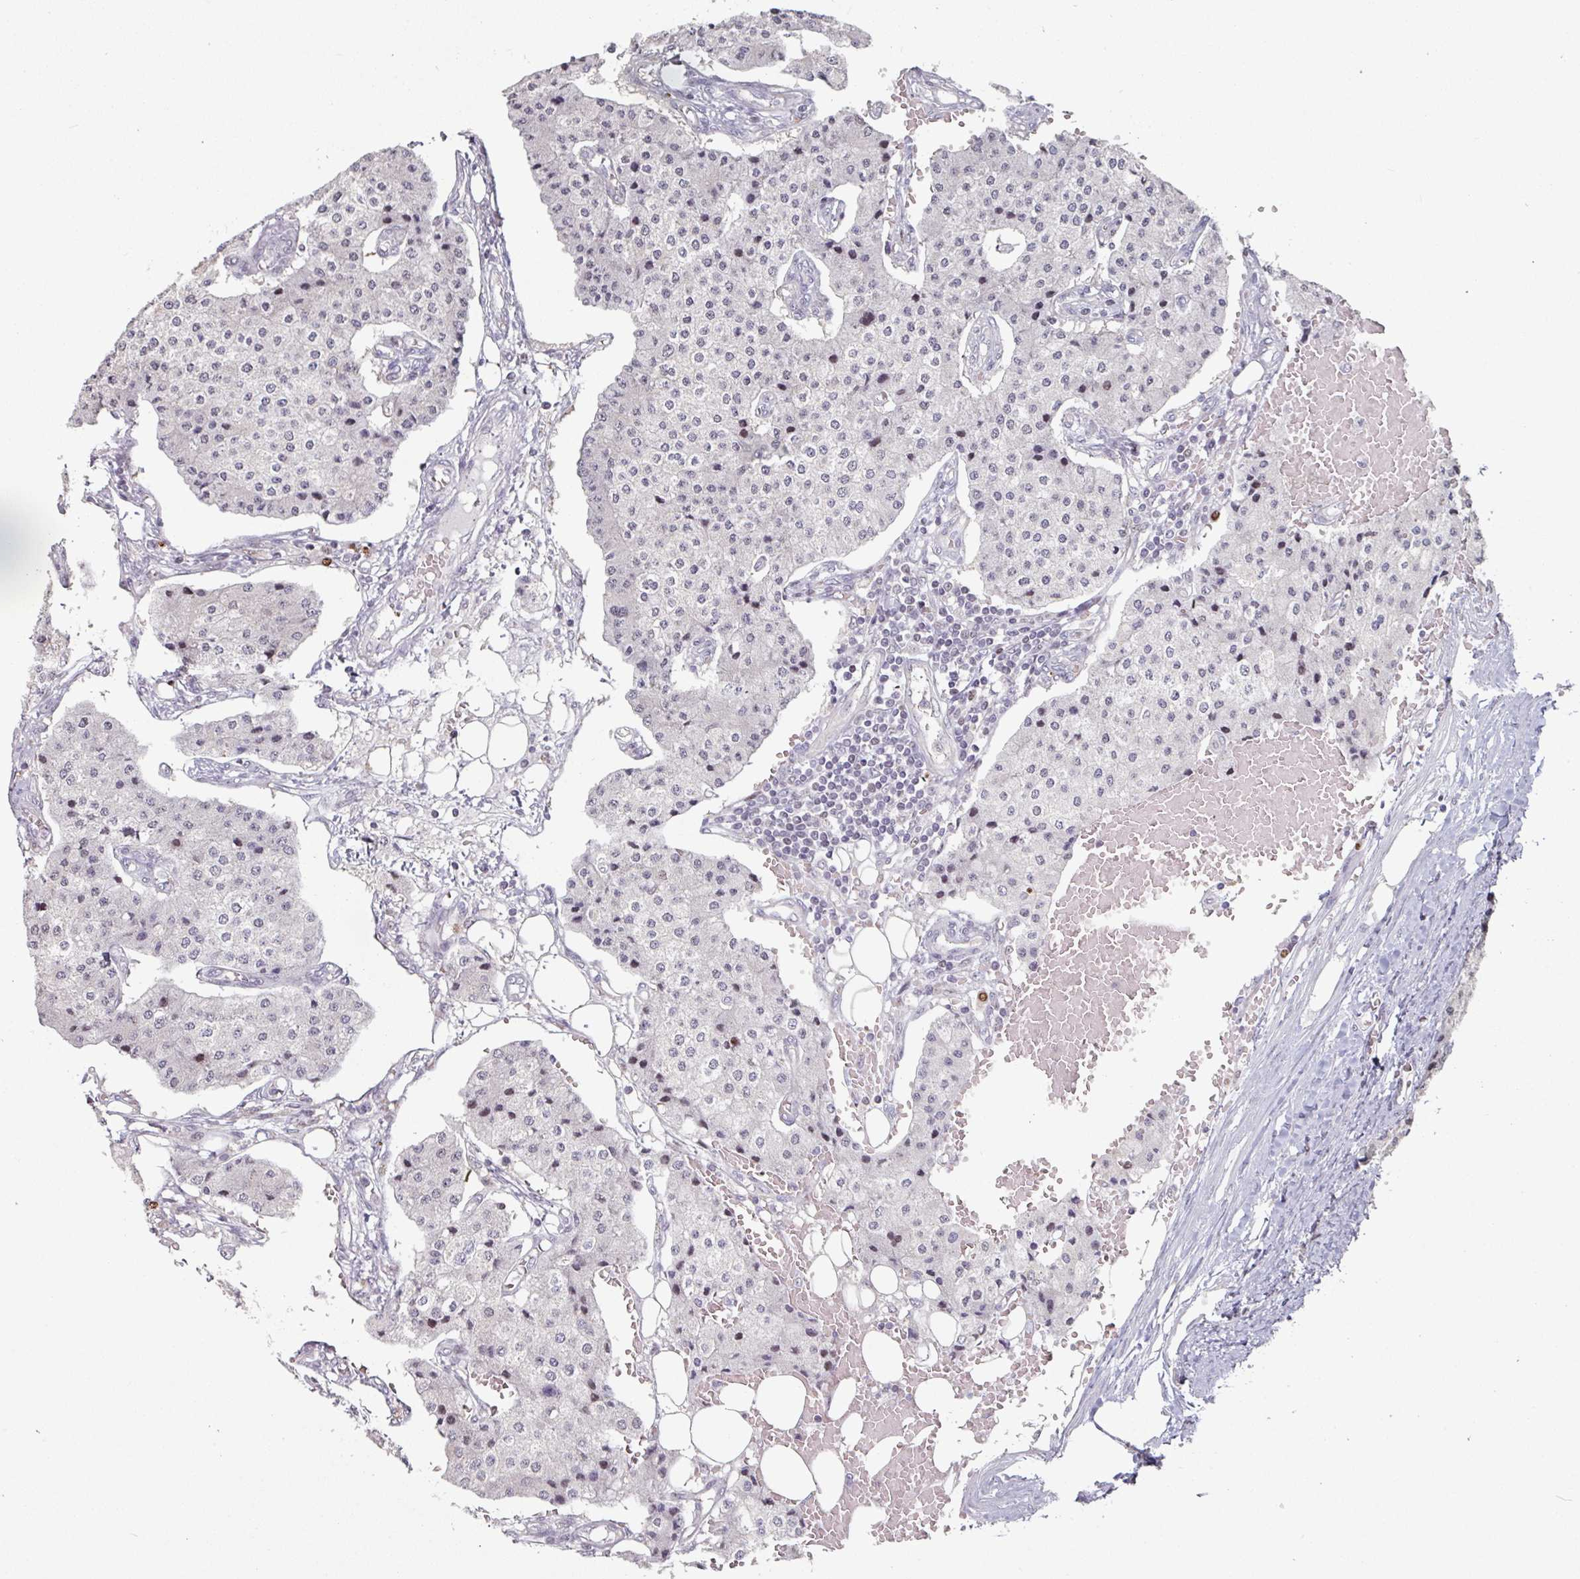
{"staining": {"intensity": "negative", "quantity": "none", "location": "none"}, "tissue": "carcinoid", "cell_type": "Tumor cells", "image_type": "cancer", "snomed": [{"axis": "morphology", "description": "Carcinoid, malignant, NOS"}, {"axis": "topography", "description": "Colon"}], "caption": "IHC of human carcinoid displays no expression in tumor cells. The staining was performed using DAB (3,3'-diaminobenzidine) to visualize the protein expression in brown, while the nuclei were stained in blue with hematoxylin (Magnification: 20x).", "gene": "ZBTB6", "patient": {"sex": "female", "age": 52}}